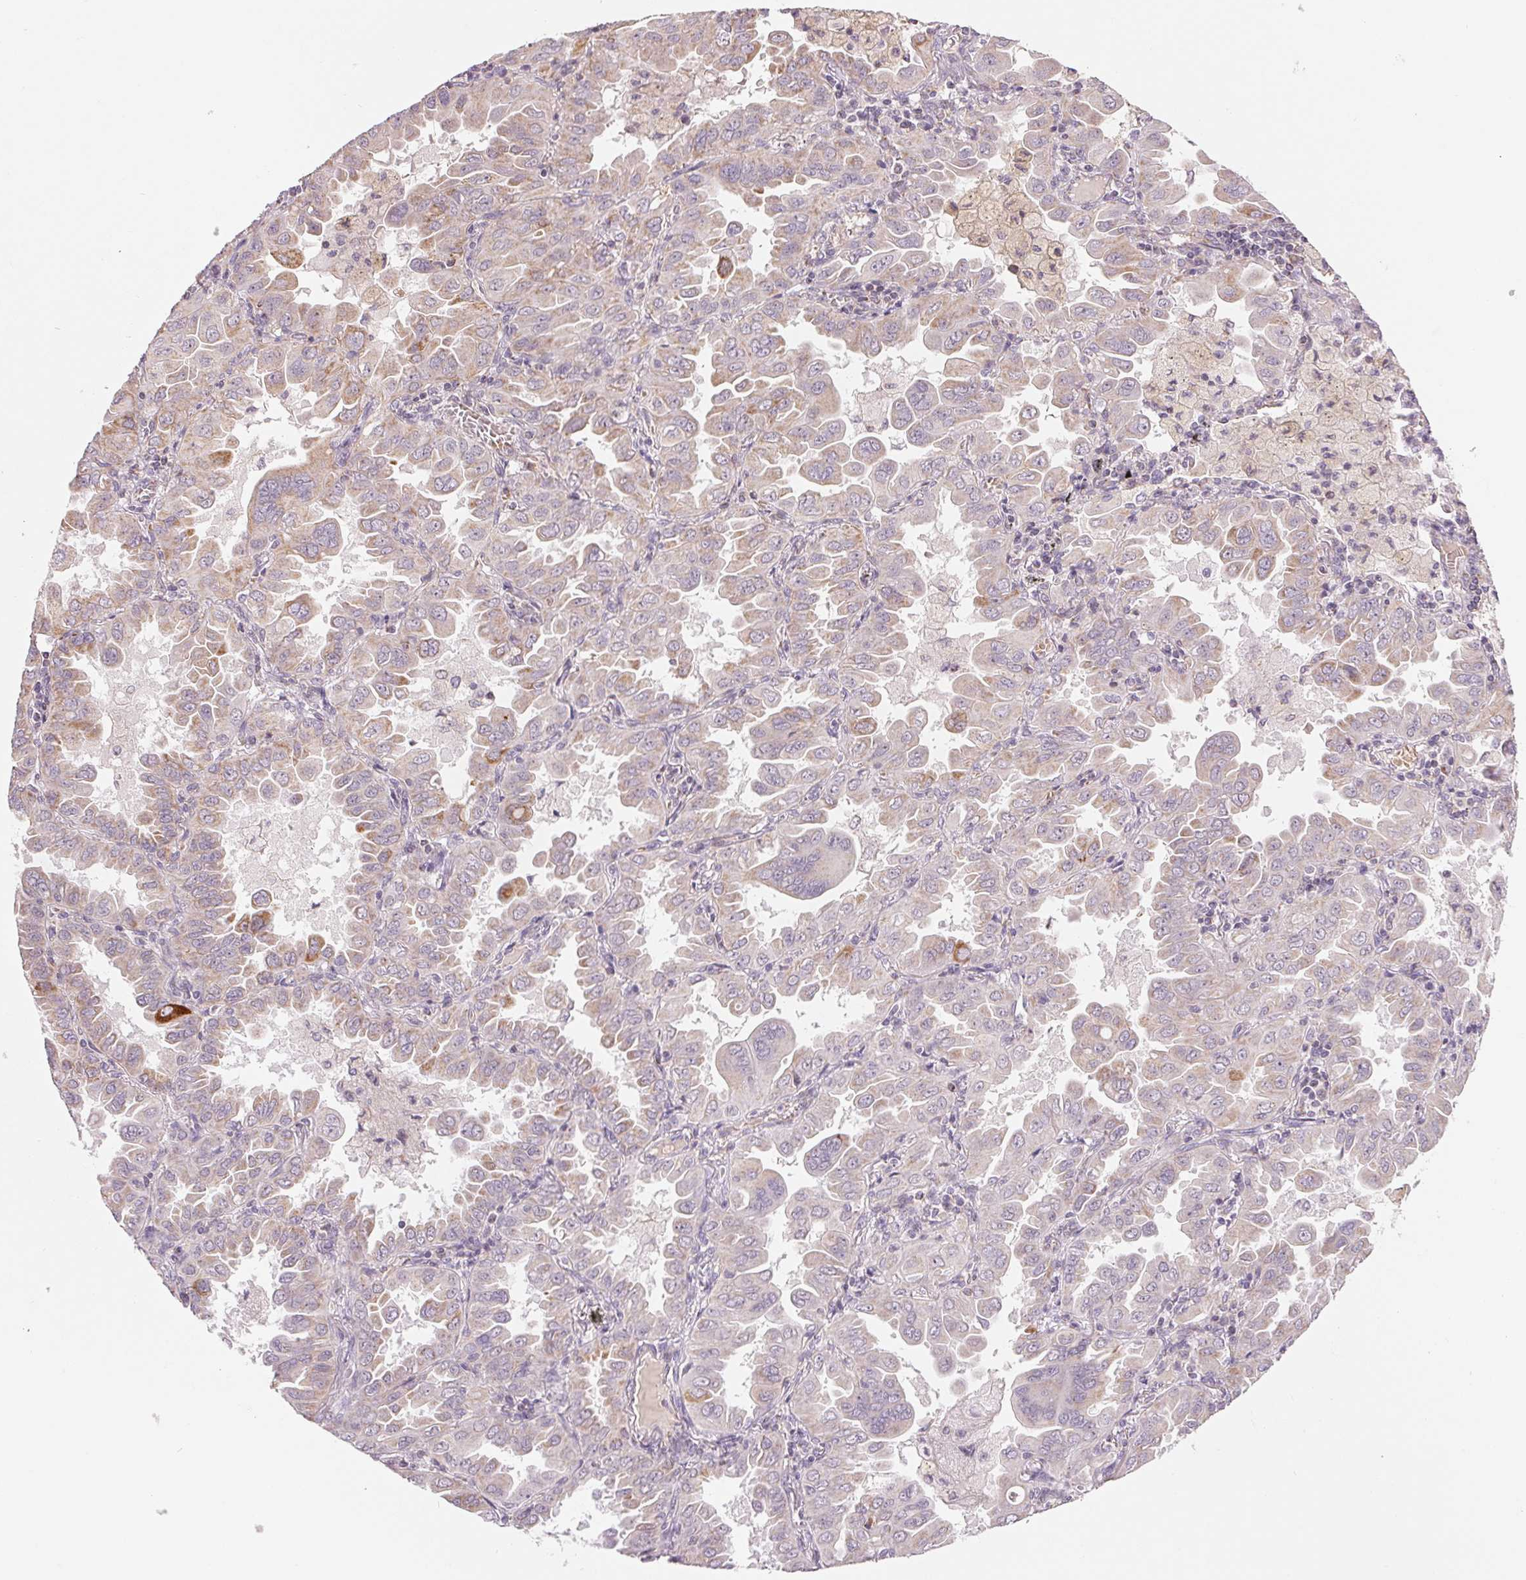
{"staining": {"intensity": "strong", "quantity": "<25%", "location": "cytoplasmic/membranous"}, "tissue": "lung cancer", "cell_type": "Tumor cells", "image_type": "cancer", "snomed": [{"axis": "morphology", "description": "Adenocarcinoma, NOS"}, {"axis": "topography", "description": "Lung"}], "caption": "Immunohistochemical staining of lung cancer exhibits strong cytoplasmic/membranous protein staining in about <25% of tumor cells.", "gene": "HINT2", "patient": {"sex": "male", "age": 64}}